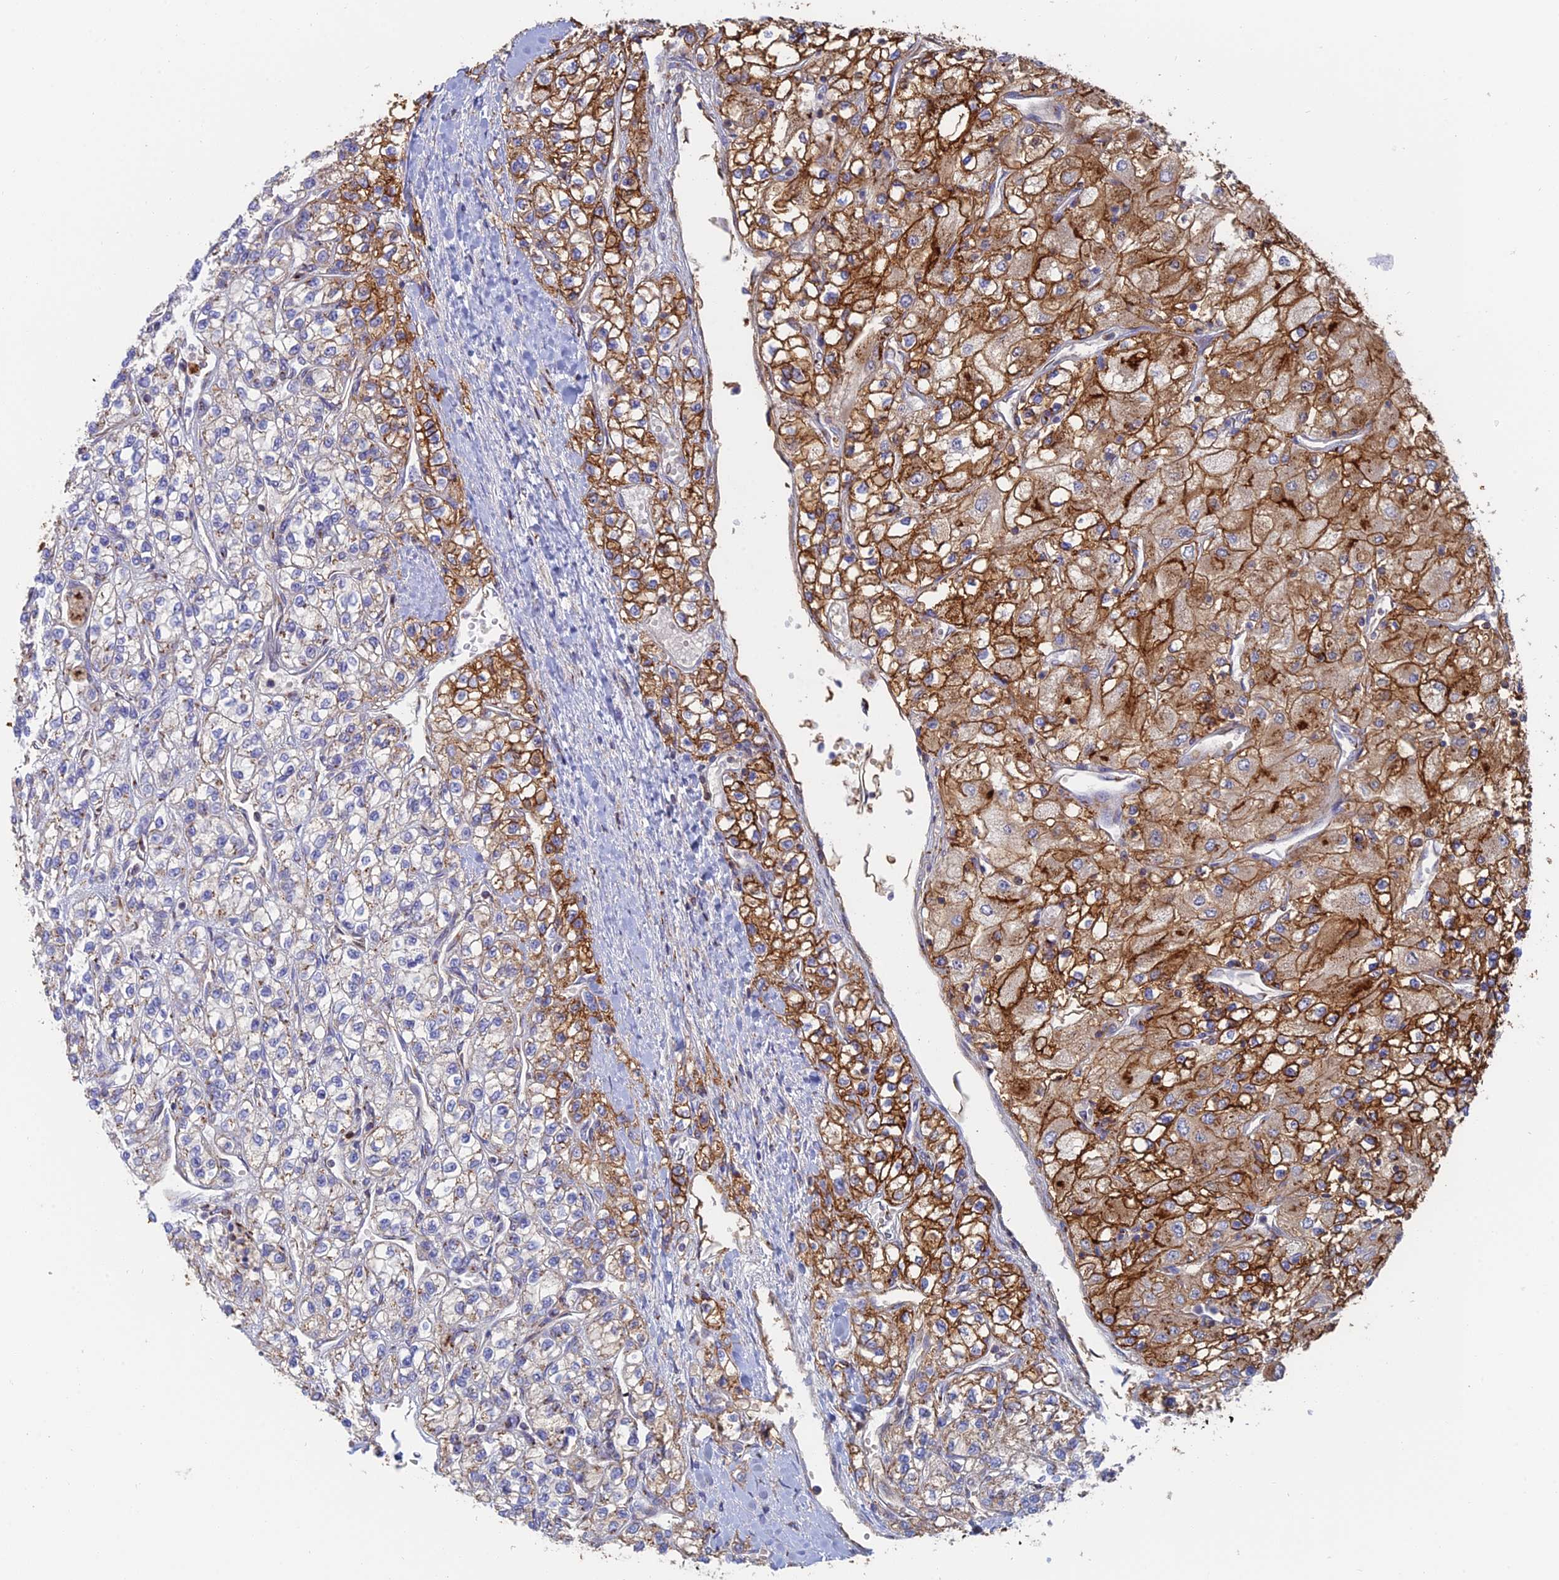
{"staining": {"intensity": "moderate", "quantity": "25%-75%", "location": "cytoplasmic/membranous"}, "tissue": "renal cancer", "cell_type": "Tumor cells", "image_type": "cancer", "snomed": [{"axis": "morphology", "description": "Adenocarcinoma, NOS"}, {"axis": "topography", "description": "Kidney"}], "caption": "This is a histology image of IHC staining of renal cancer (adenocarcinoma), which shows moderate expression in the cytoplasmic/membranous of tumor cells.", "gene": "HS2ST1", "patient": {"sex": "male", "age": 80}}